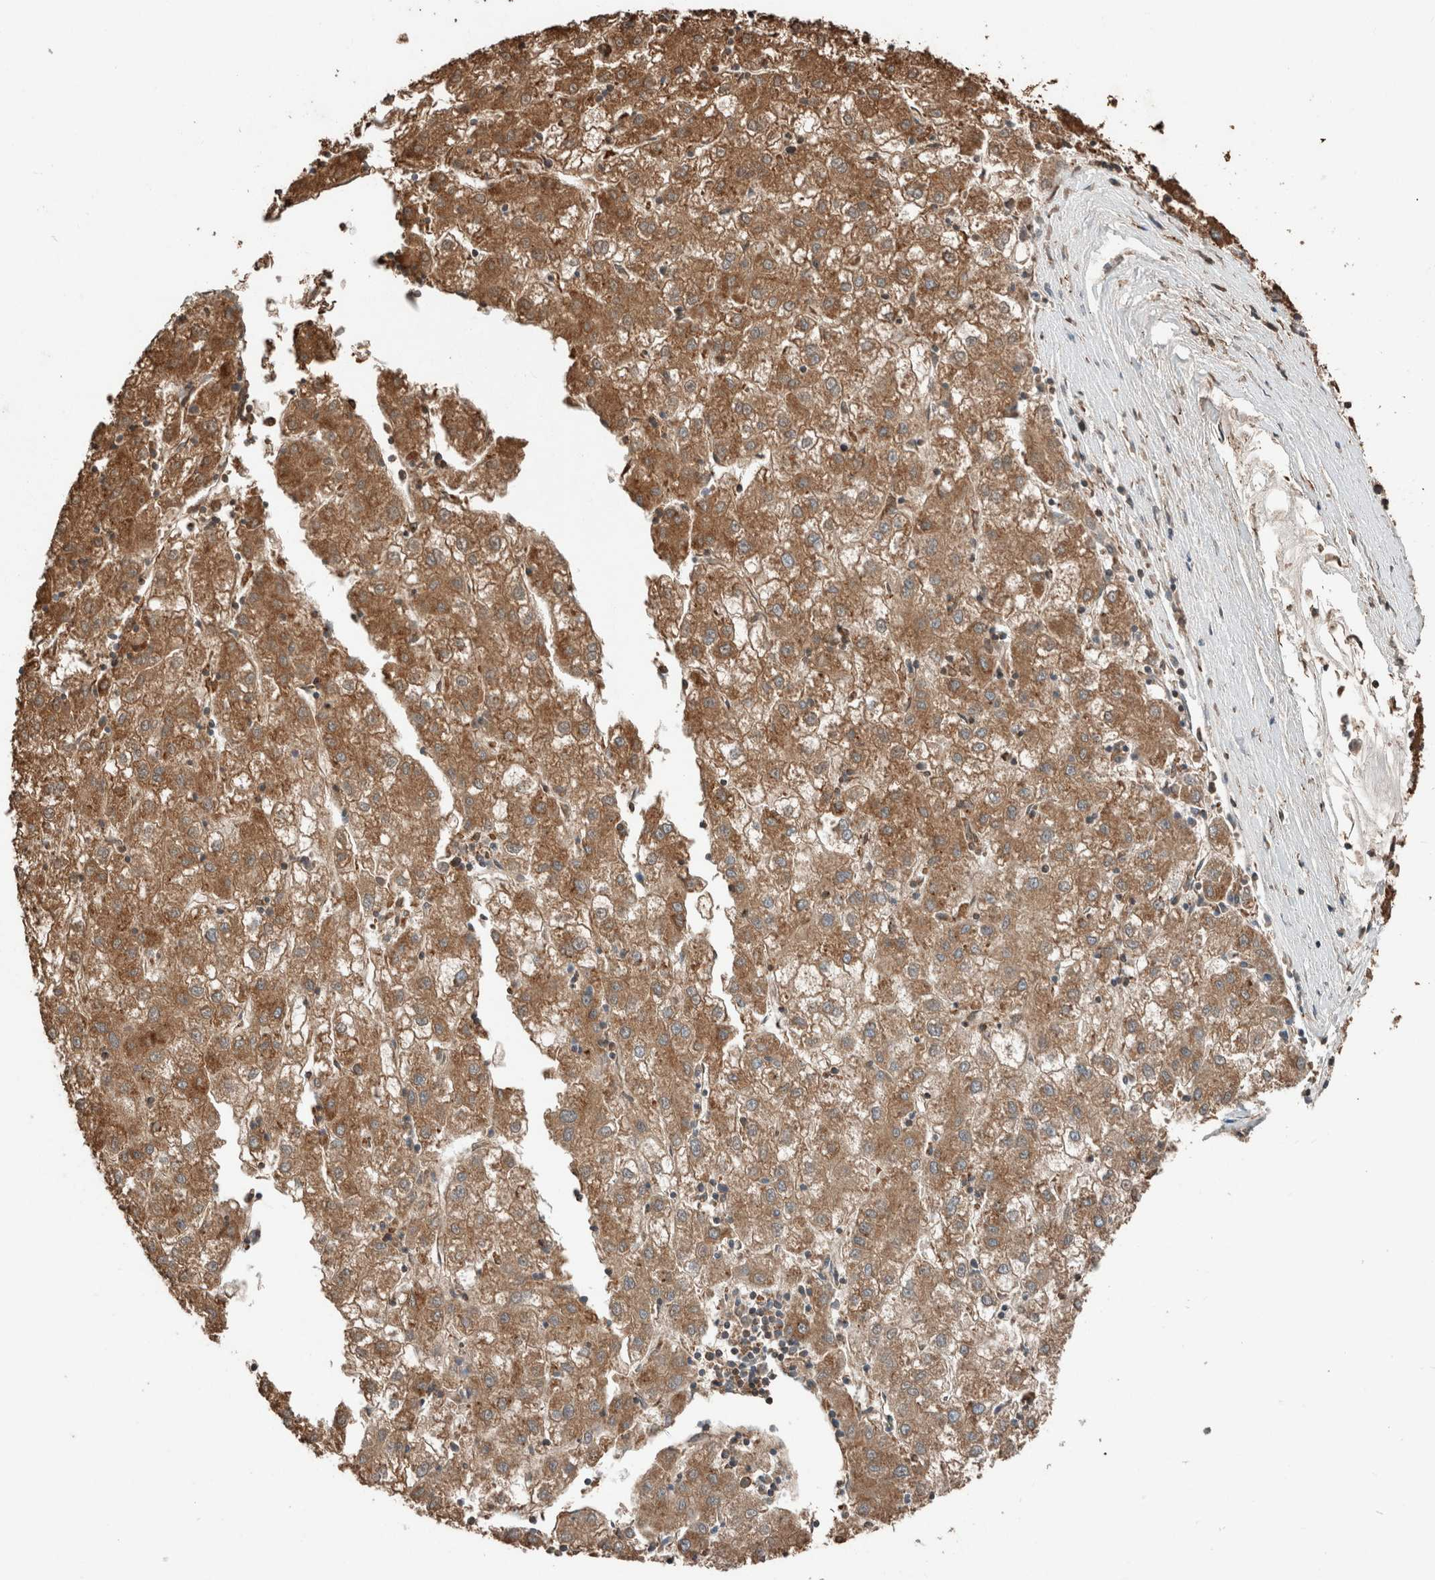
{"staining": {"intensity": "moderate", "quantity": ">75%", "location": "cytoplasmic/membranous"}, "tissue": "liver cancer", "cell_type": "Tumor cells", "image_type": "cancer", "snomed": [{"axis": "morphology", "description": "Carcinoma, Hepatocellular, NOS"}, {"axis": "topography", "description": "Liver"}], "caption": "Immunohistochemical staining of liver cancer (hepatocellular carcinoma) reveals medium levels of moderate cytoplasmic/membranous protein staining in about >75% of tumor cells.", "gene": "ERAP2", "patient": {"sex": "male", "age": 72}}